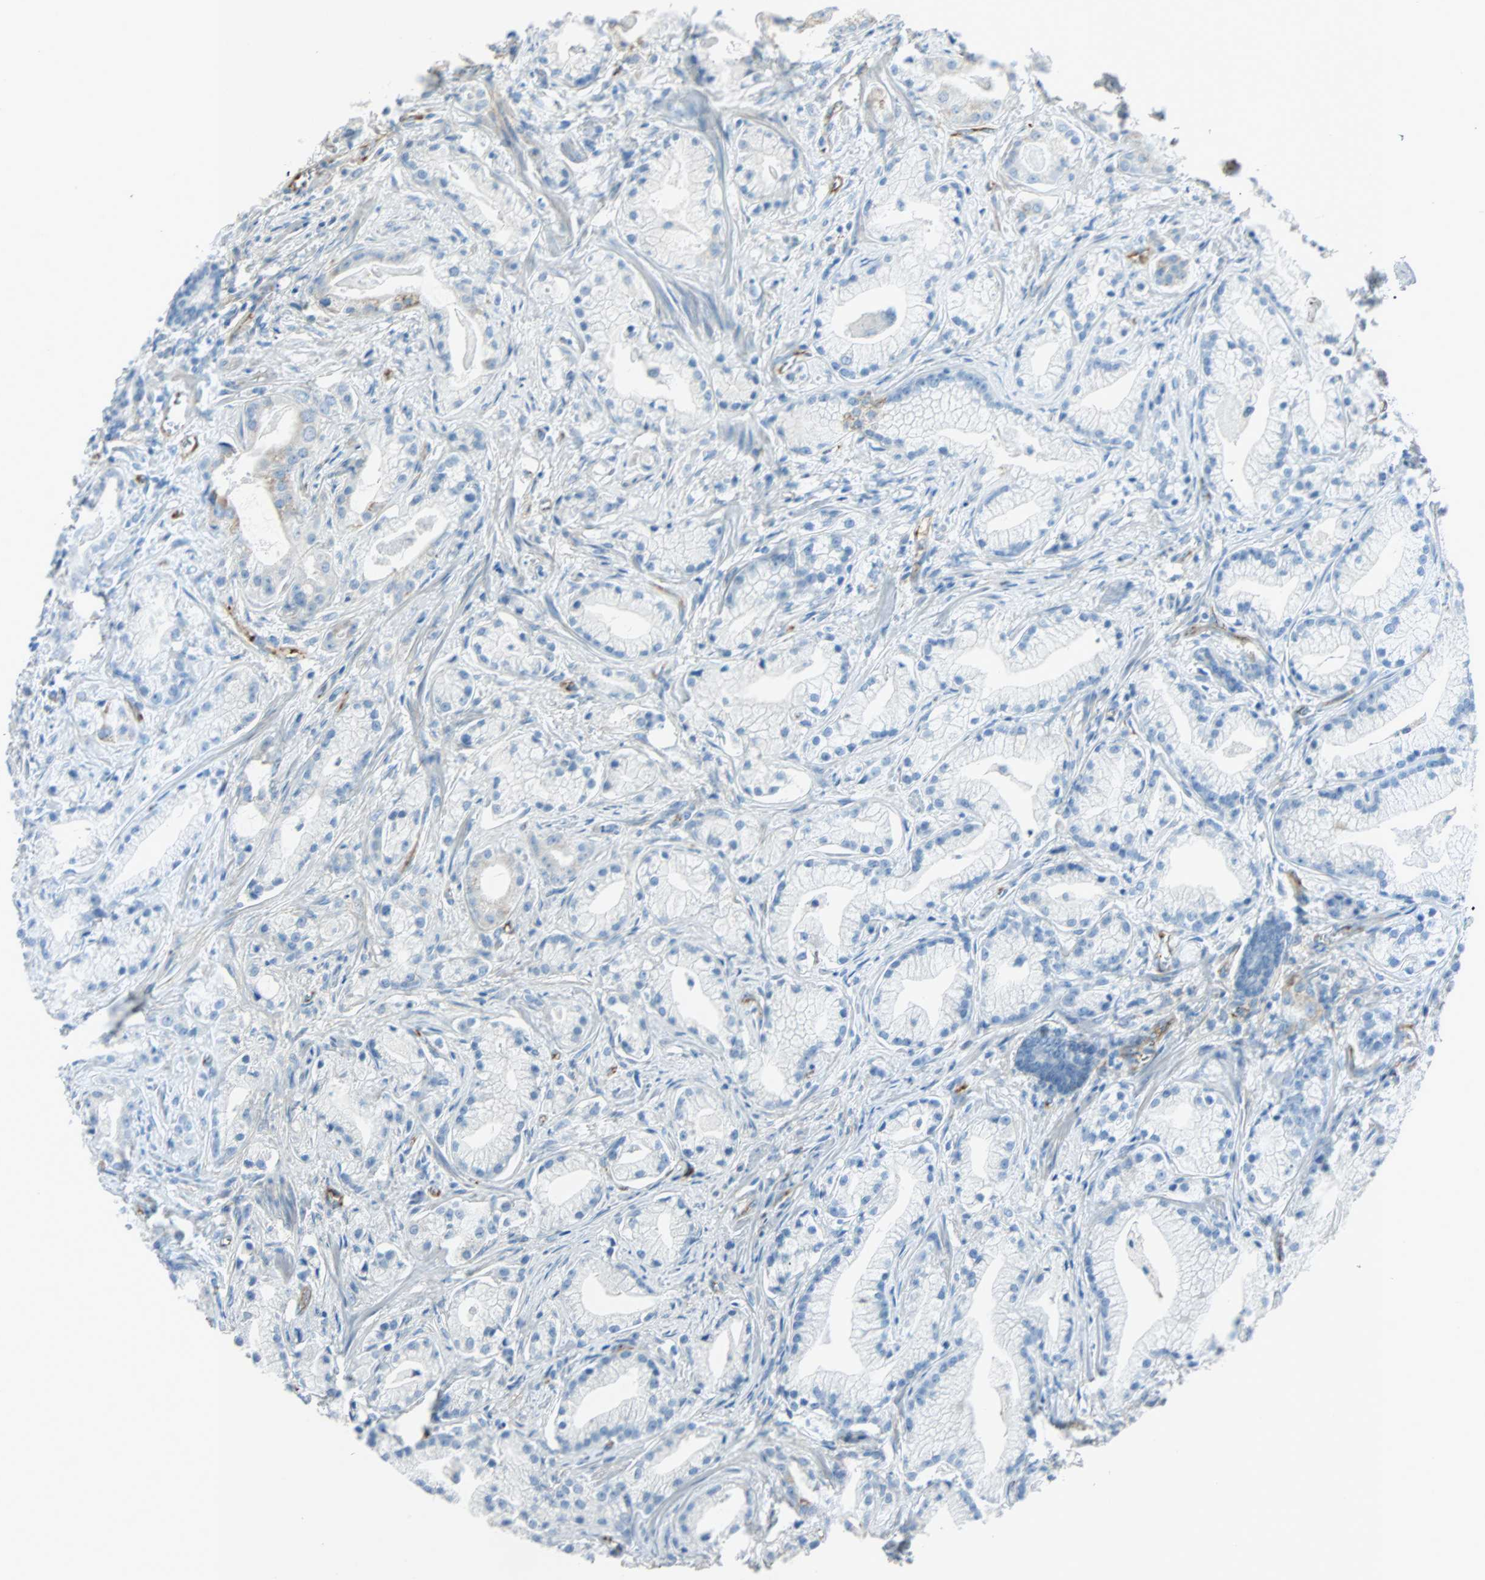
{"staining": {"intensity": "weak", "quantity": "<25%", "location": "cytoplasmic/membranous"}, "tissue": "prostate cancer", "cell_type": "Tumor cells", "image_type": "cancer", "snomed": [{"axis": "morphology", "description": "Adenocarcinoma, Low grade"}, {"axis": "topography", "description": "Prostate"}], "caption": "Immunohistochemistry (IHC) histopathology image of prostate cancer (low-grade adenocarcinoma) stained for a protein (brown), which demonstrates no positivity in tumor cells.", "gene": "VPS9D1", "patient": {"sex": "male", "age": 59}}